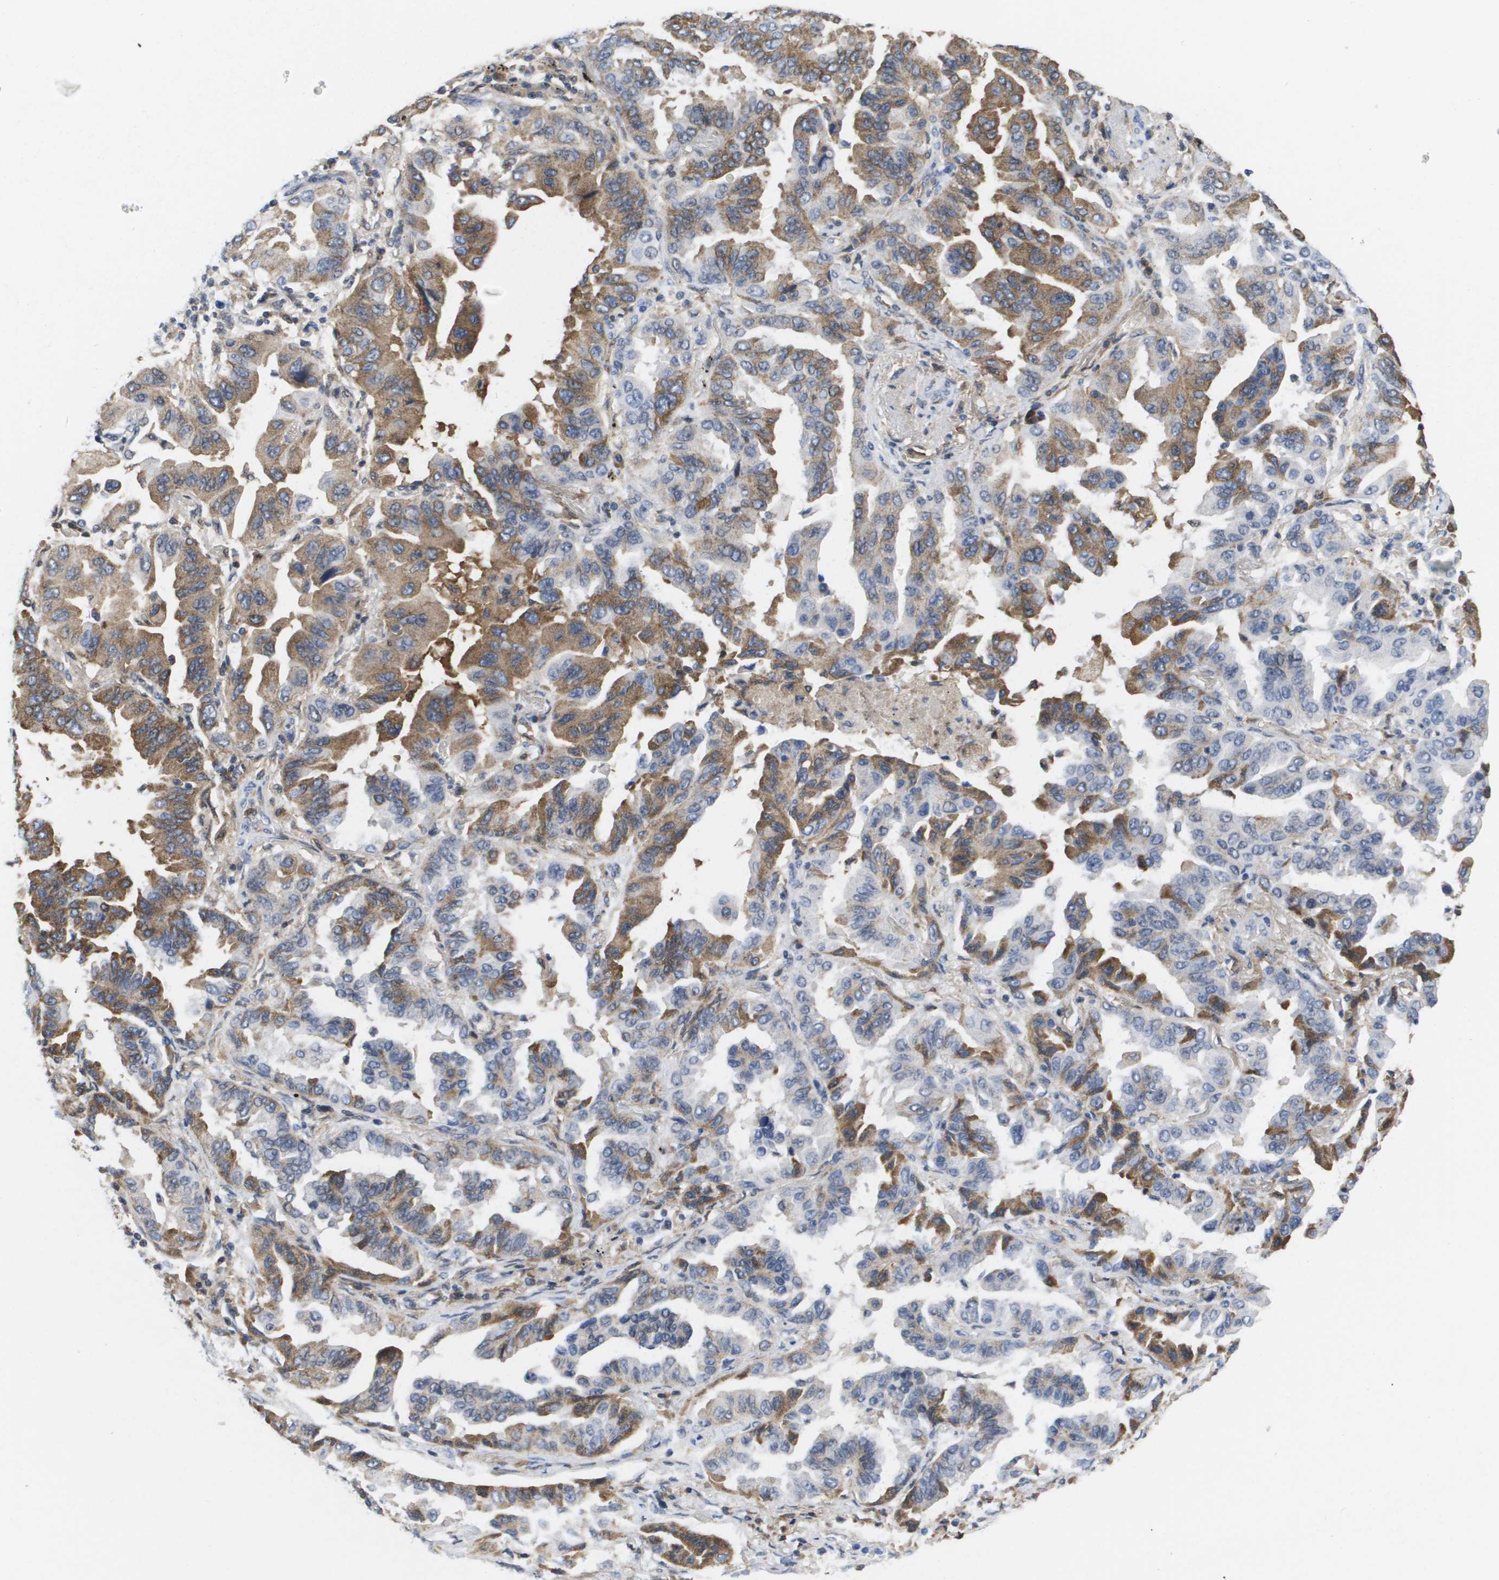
{"staining": {"intensity": "moderate", "quantity": "25%-75%", "location": "cytoplasmic/membranous"}, "tissue": "lung cancer", "cell_type": "Tumor cells", "image_type": "cancer", "snomed": [{"axis": "morphology", "description": "Adenocarcinoma, NOS"}, {"axis": "topography", "description": "Lung"}], "caption": "Protein staining of lung cancer (adenocarcinoma) tissue reveals moderate cytoplasmic/membranous positivity in approximately 25%-75% of tumor cells.", "gene": "SERPINC1", "patient": {"sex": "female", "age": 65}}